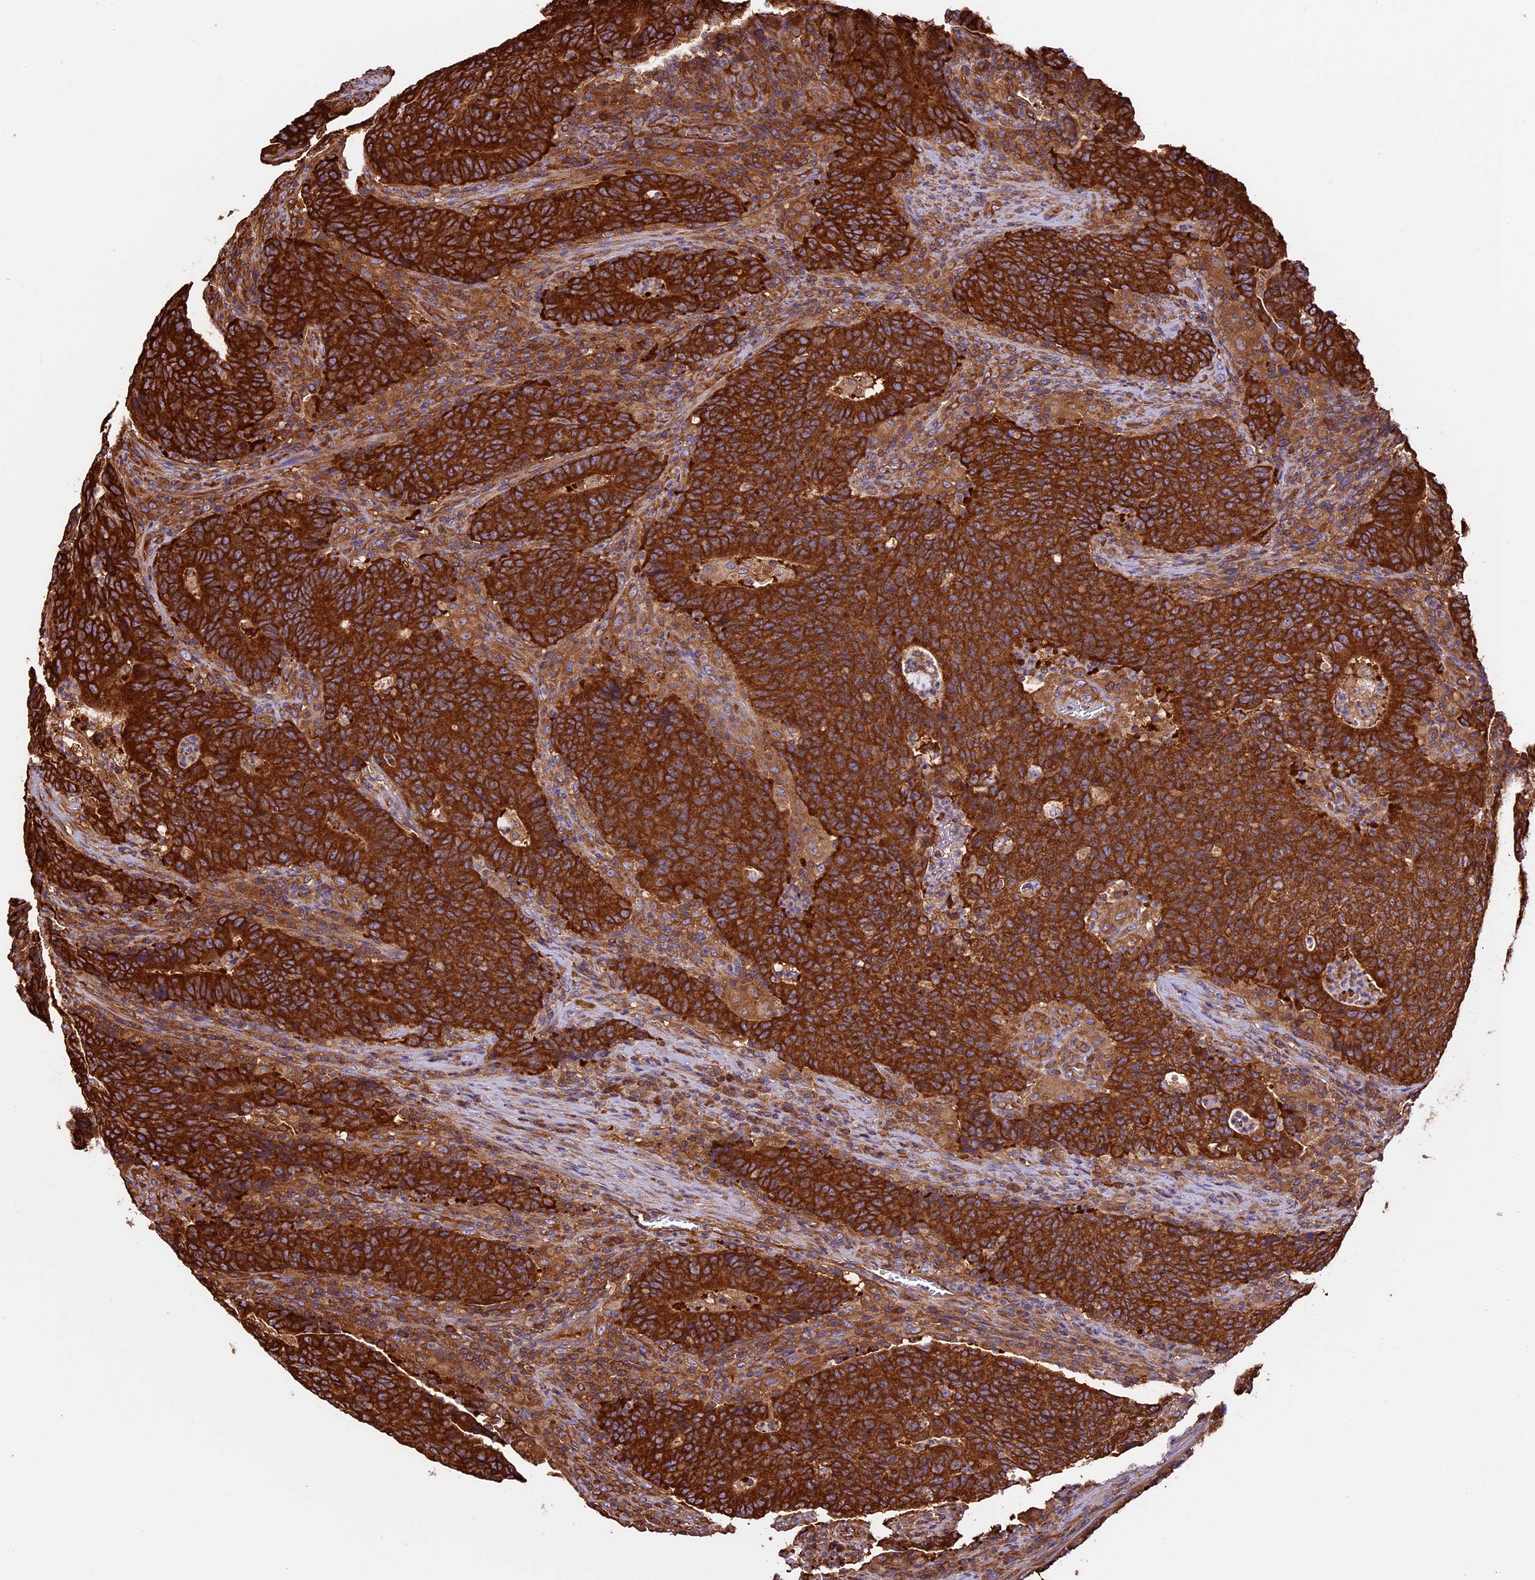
{"staining": {"intensity": "strong", "quantity": ">75%", "location": "cytoplasmic/membranous"}, "tissue": "colorectal cancer", "cell_type": "Tumor cells", "image_type": "cancer", "snomed": [{"axis": "morphology", "description": "Adenocarcinoma, NOS"}, {"axis": "topography", "description": "Colon"}], "caption": "Immunohistochemistry of colorectal adenocarcinoma demonstrates high levels of strong cytoplasmic/membranous expression in approximately >75% of tumor cells.", "gene": "KARS1", "patient": {"sex": "female", "age": 75}}